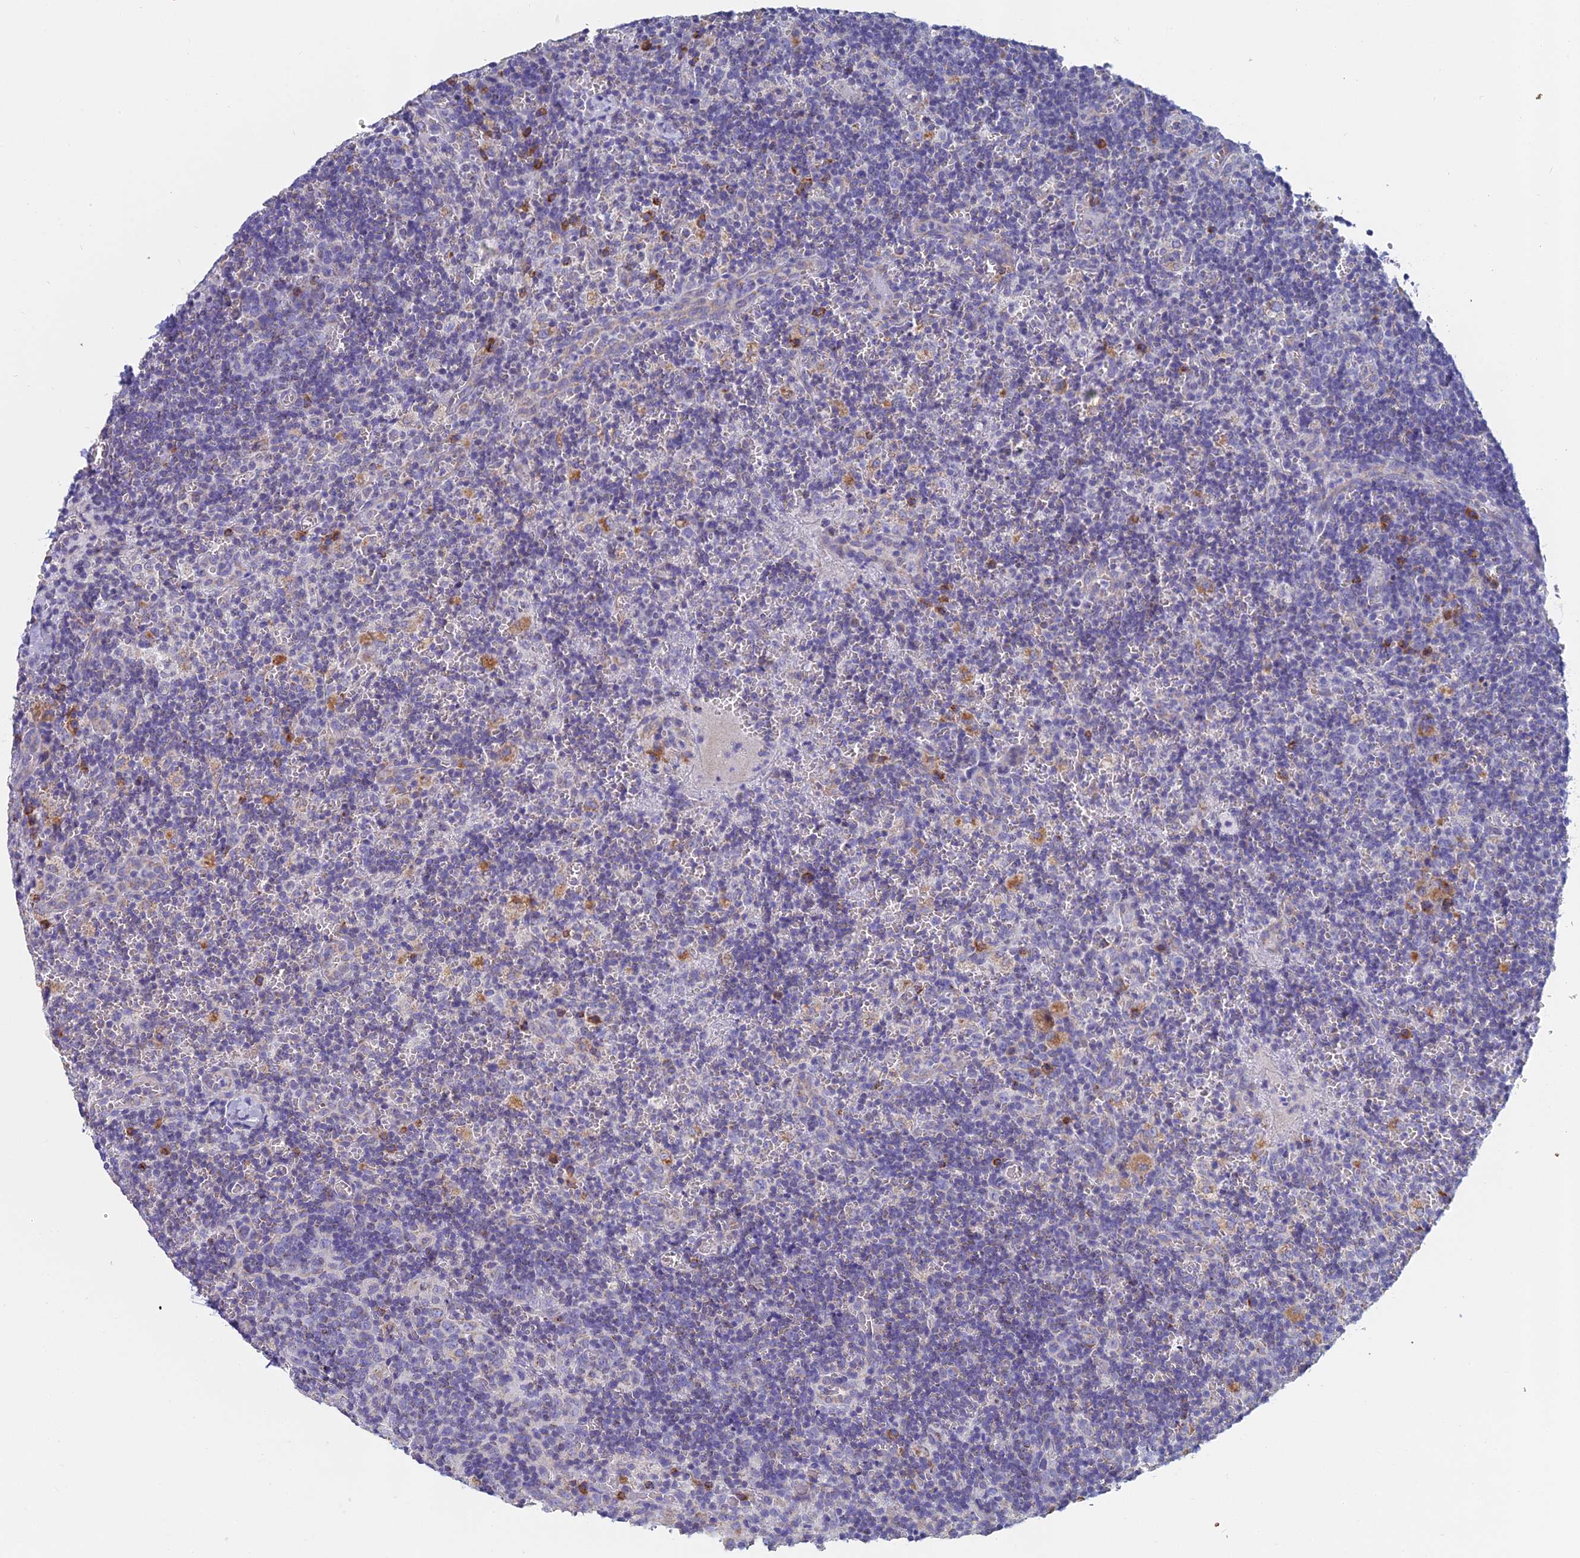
{"staining": {"intensity": "moderate", "quantity": "<25%", "location": "cytoplasmic/membranous"}, "tissue": "lymph node", "cell_type": "Non-germinal center cells", "image_type": "normal", "snomed": [{"axis": "morphology", "description": "Normal tissue, NOS"}, {"axis": "topography", "description": "Lymph node"}], "caption": "Protein expression analysis of normal human lymph node reveals moderate cytoplasmic/membranous positivity in about <25% of non-germinal center cells.", "gene": "CRACR2B", "patient": {"sex": "male", "age": 58}}